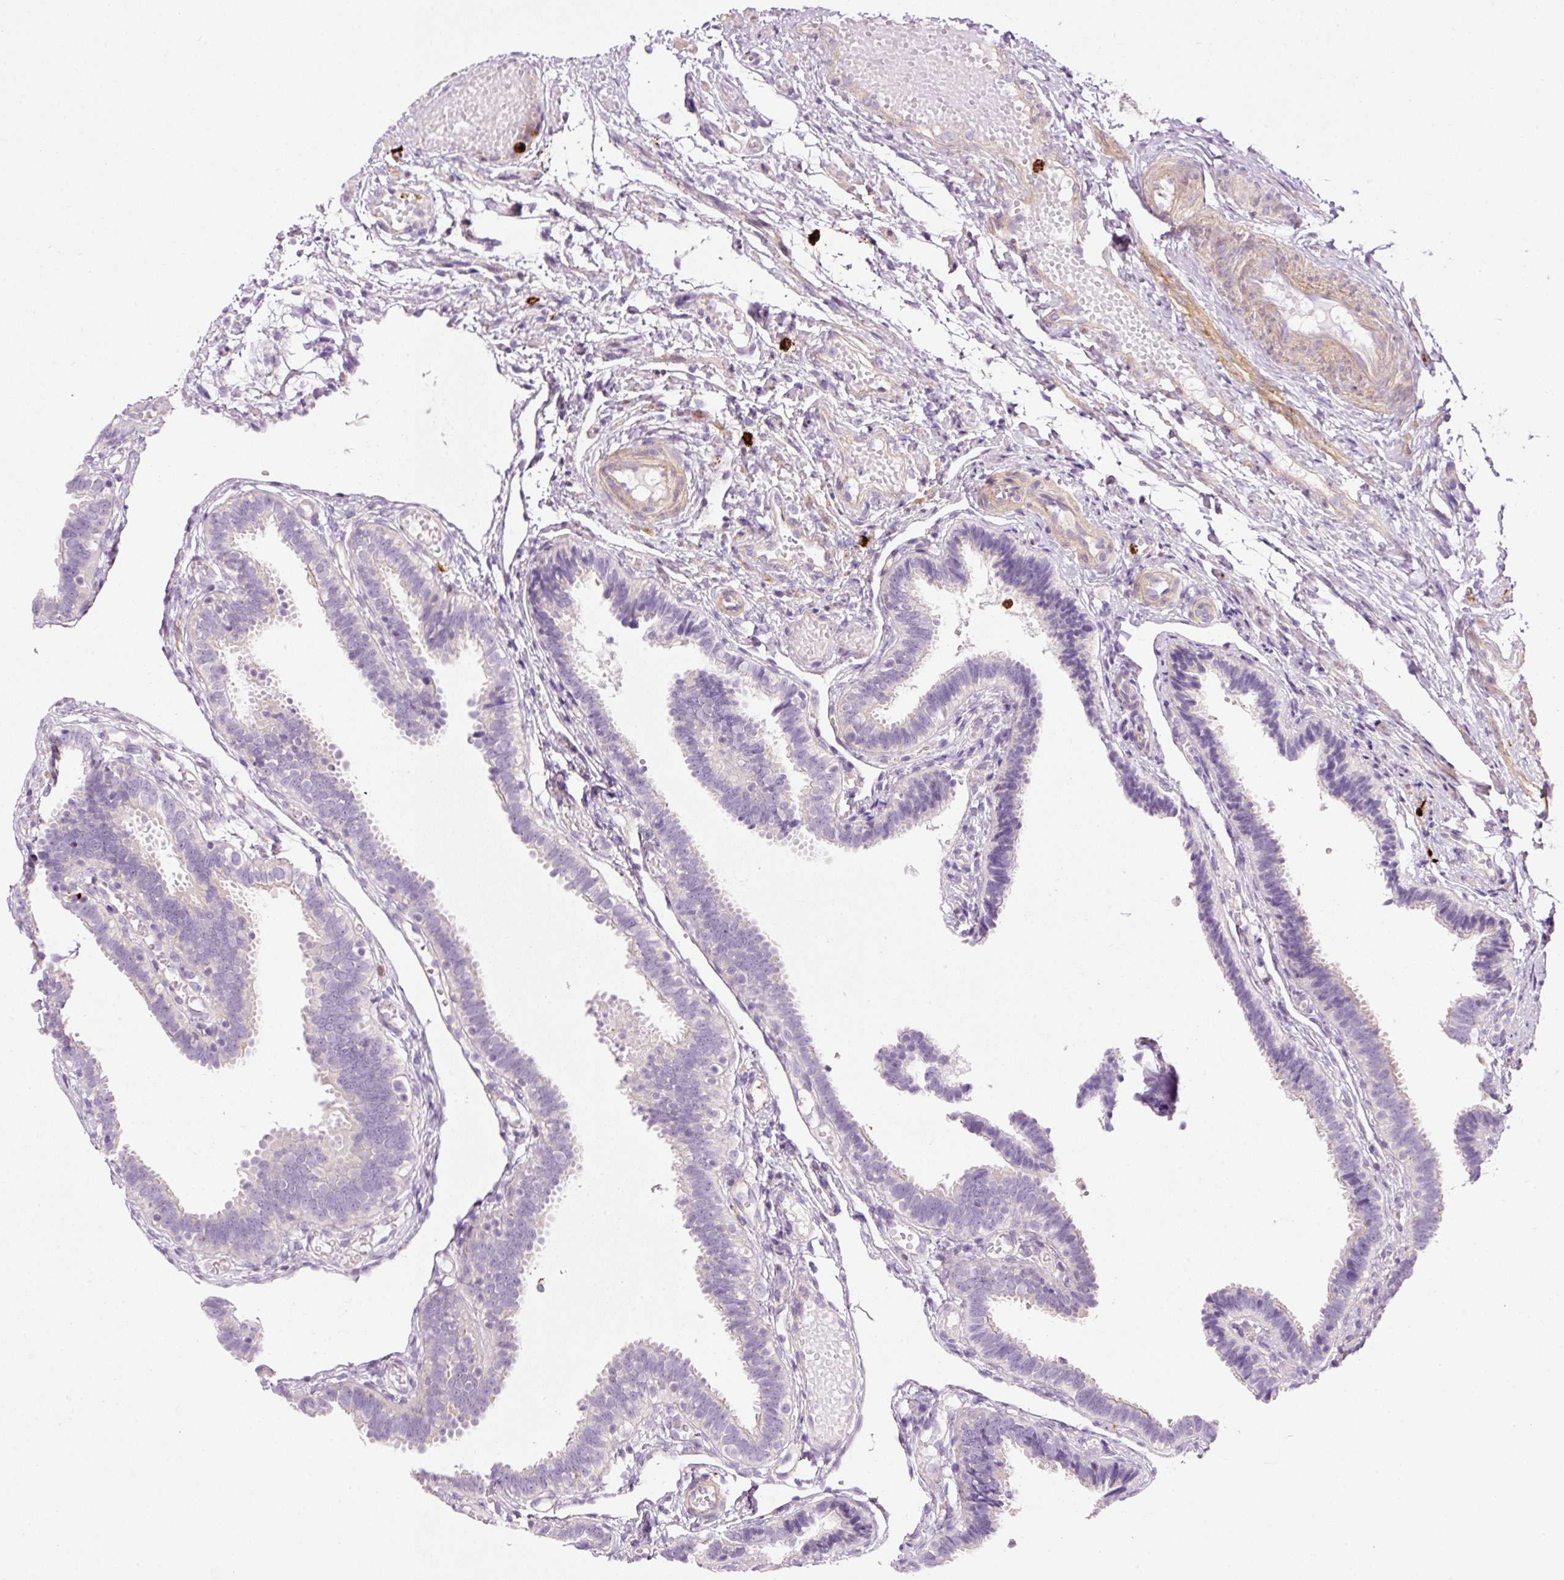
{"staining": {"intensity": "negative", "quantity": "none", "location": "none"}, "tissue": "fallopian tube", "cell_type": "Glandular cells", "image_type": "normal", "snomed": [{"axis": "morphology", "description": "Normal tissue, NOS"}, {"axis": "topography", "description": "Fallopian tube"}], "caption": "DAB (3,3'-diaminobenzidine) immunohistochemical staining of benign human fallopian tube shows no significant positivity in glandular cells.", "gene": "MAP3K3", "patient": {"sex": "female", "age": 37}}